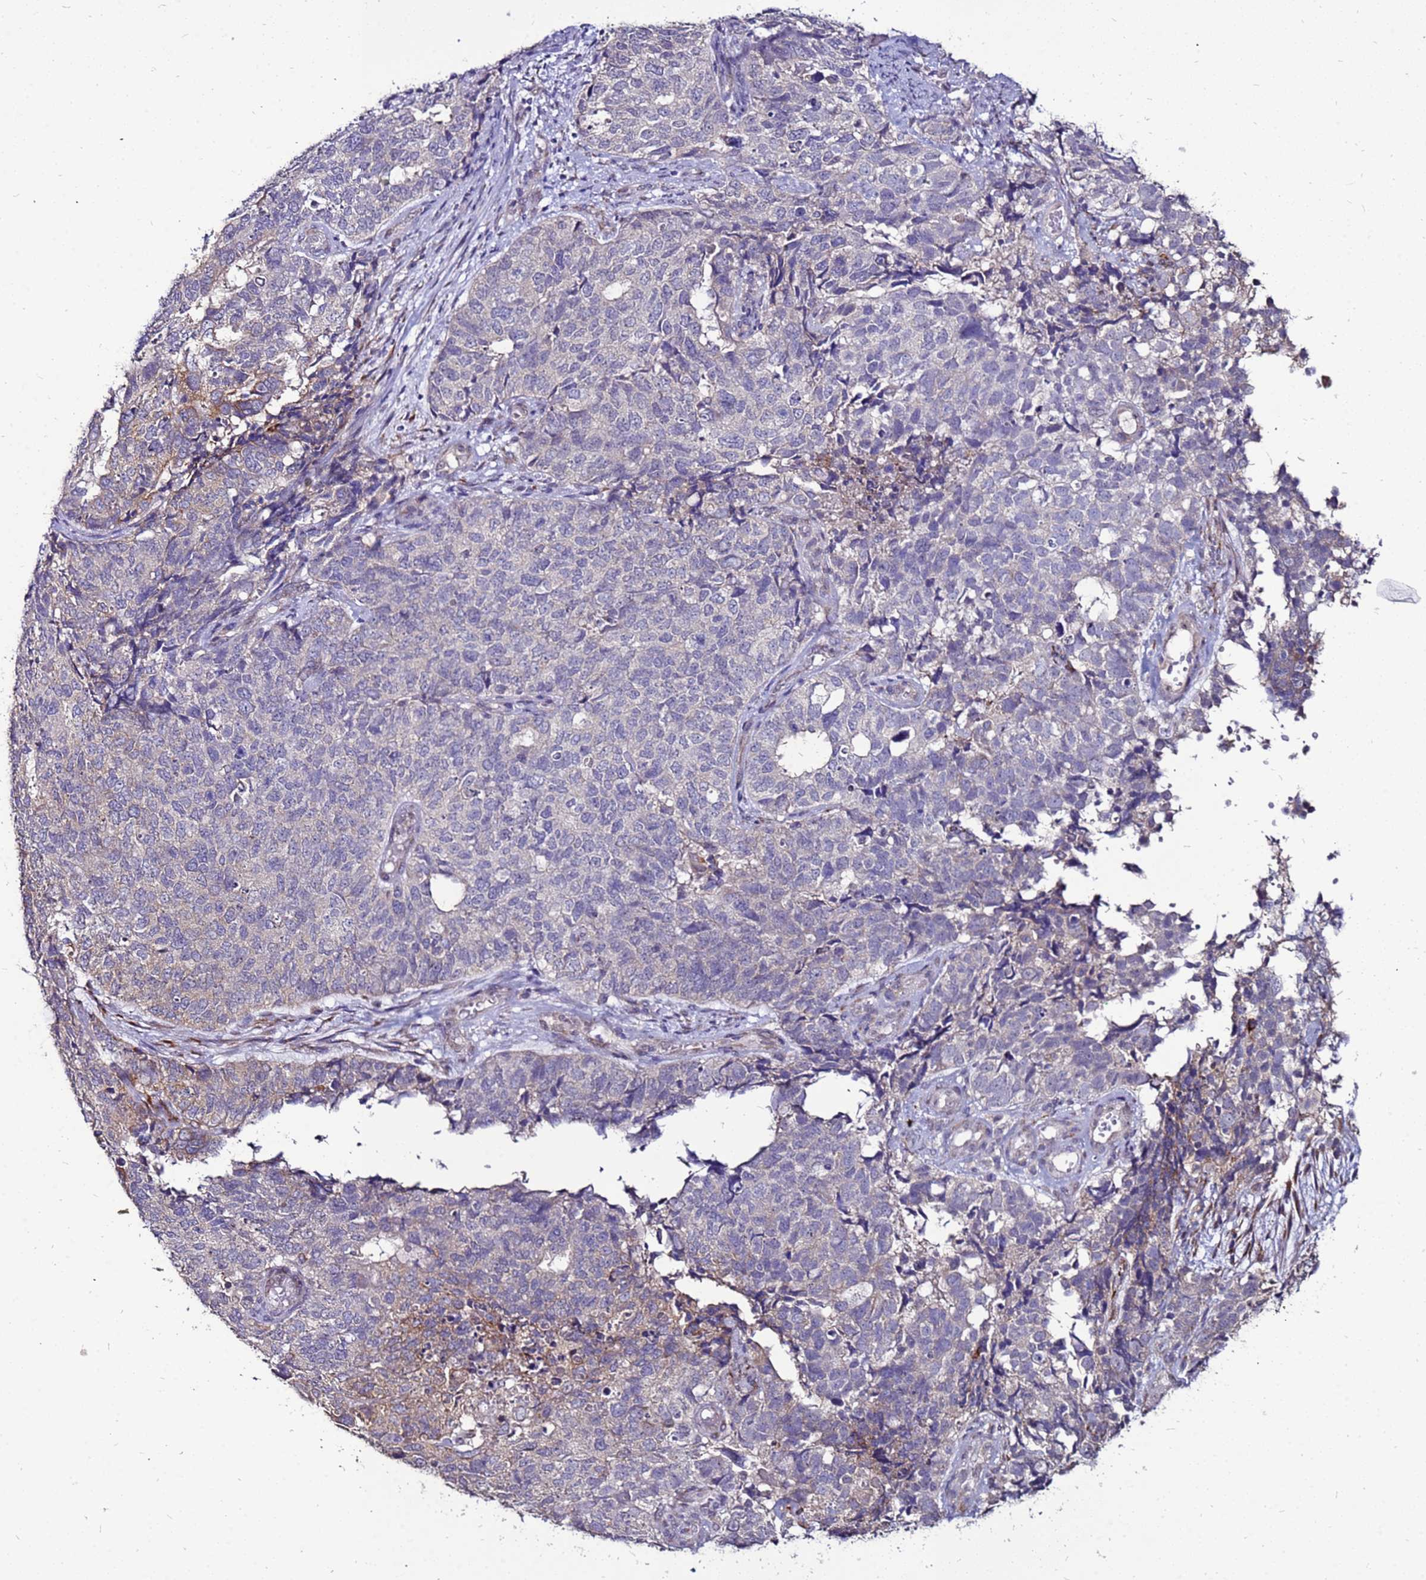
{"staining": {"intensity": "weak", "quantity": "<25%", "location": "cytoplasmic/membranous"}, "tissue": "cervical cancer", "cell_type": "Tumor cells", "image_type": "cancer", "snomed": [{"axis": "morphology", "description": "Squamous cell carcinoma, NOS"}, {"axis": "topography", "description": "Cervix"}], "caption": "High magnification brightfield microscopy of cervical squamous cell carcinoma stained with DAB (brown) and counterstained with hematoxylin (blue): tumor cells show no significant expression.", "gene": "SLC44A3", "patient": {"sex": "female", "age": 63}}